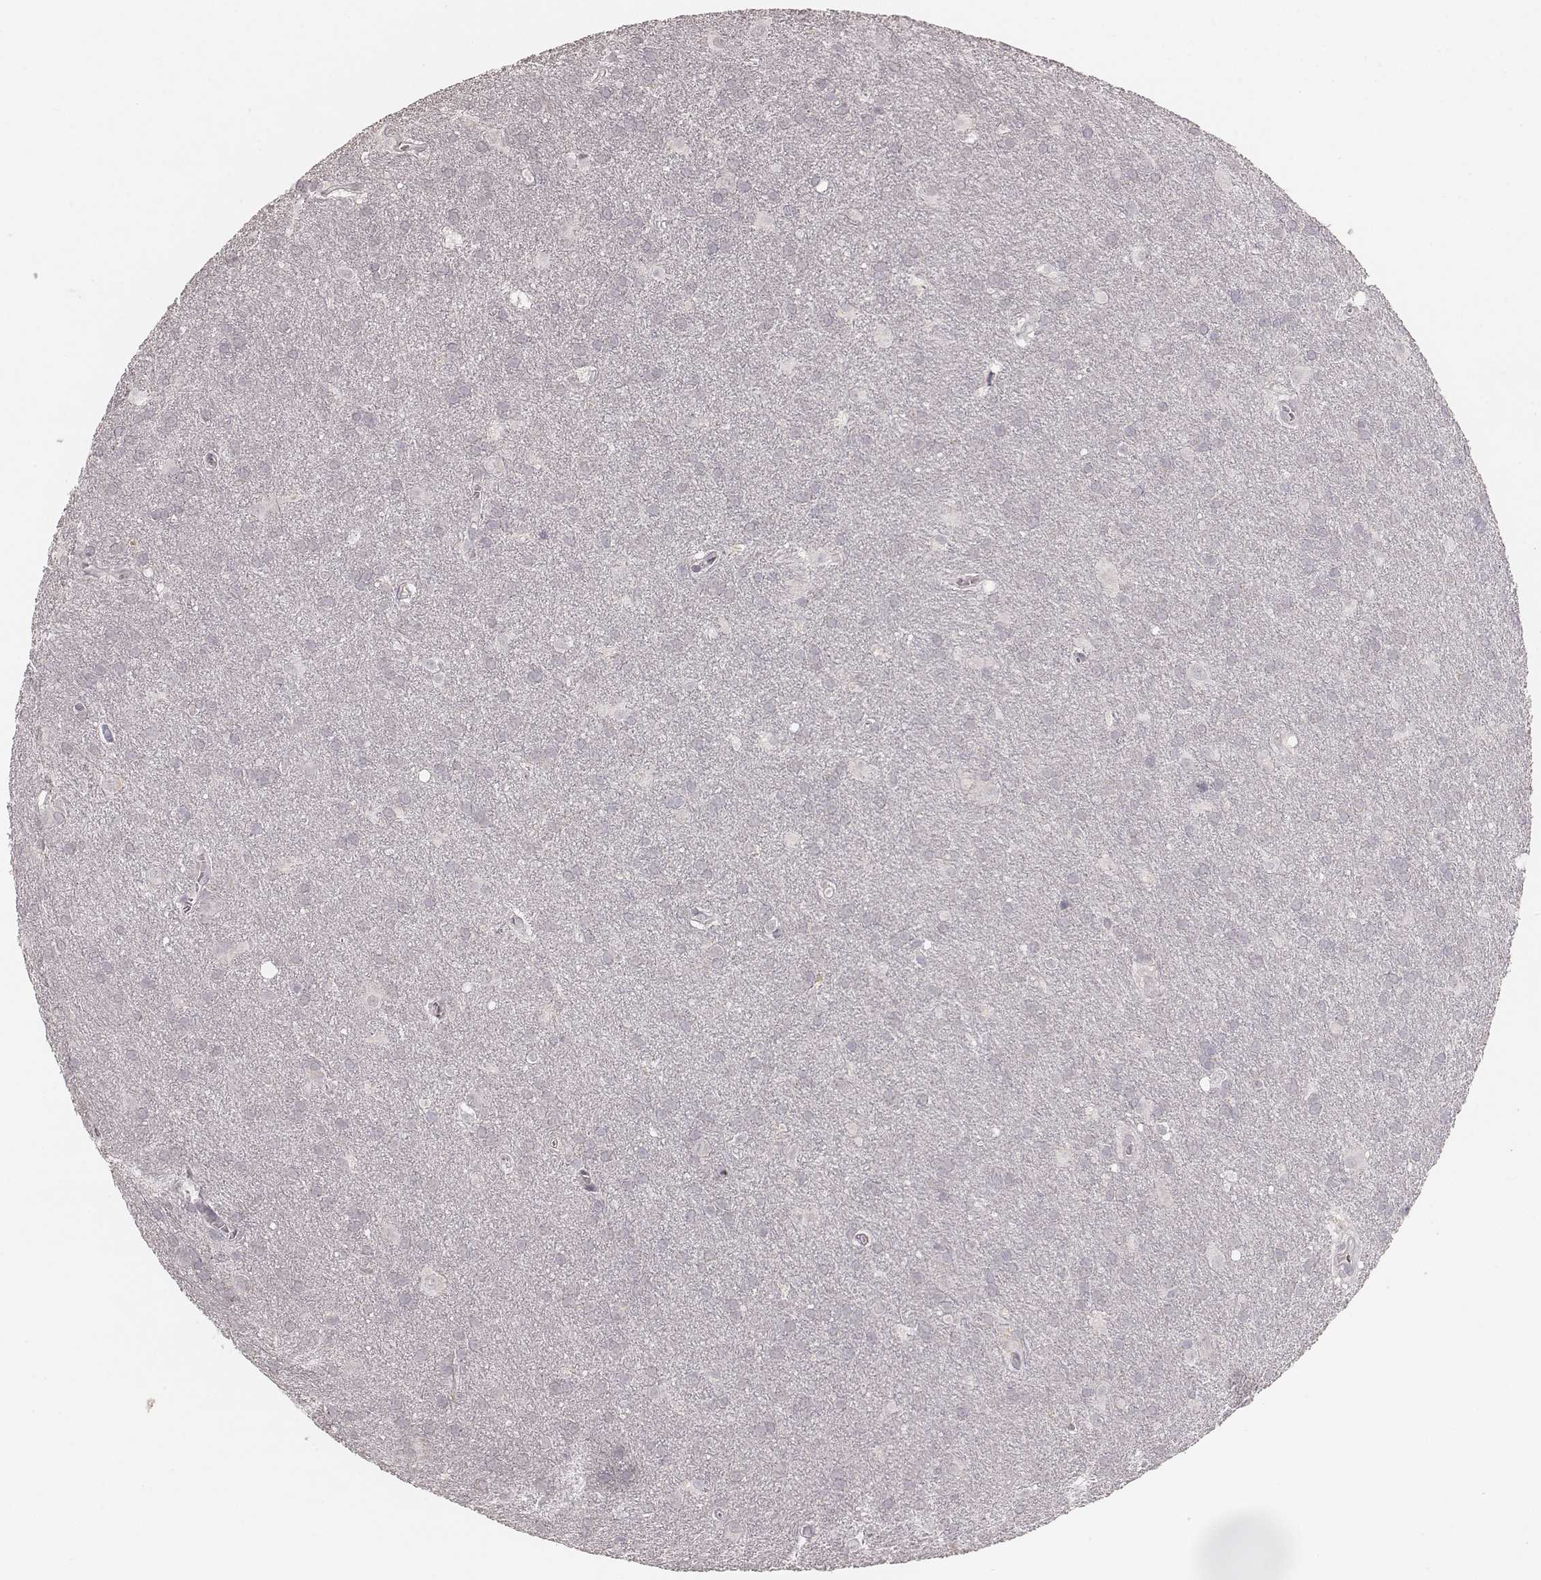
{"staining": {"intensity": "negative", "quantity": "none", "location": "none"}, "tissue": "glioma", "cell_type": "Tumor cells", "image_type": "cancer", "snomed": [{"axis": "morphology", "description": "Glioma, malignant, Low grade"}, {"axis": "topography", "description": "Brain"}], "caption": "Glioma was stained to show a protein in brown. There is no significant staining in tumor cells.", "gene": "CD8A", "patient": {"sex": "male", "age": 58}}